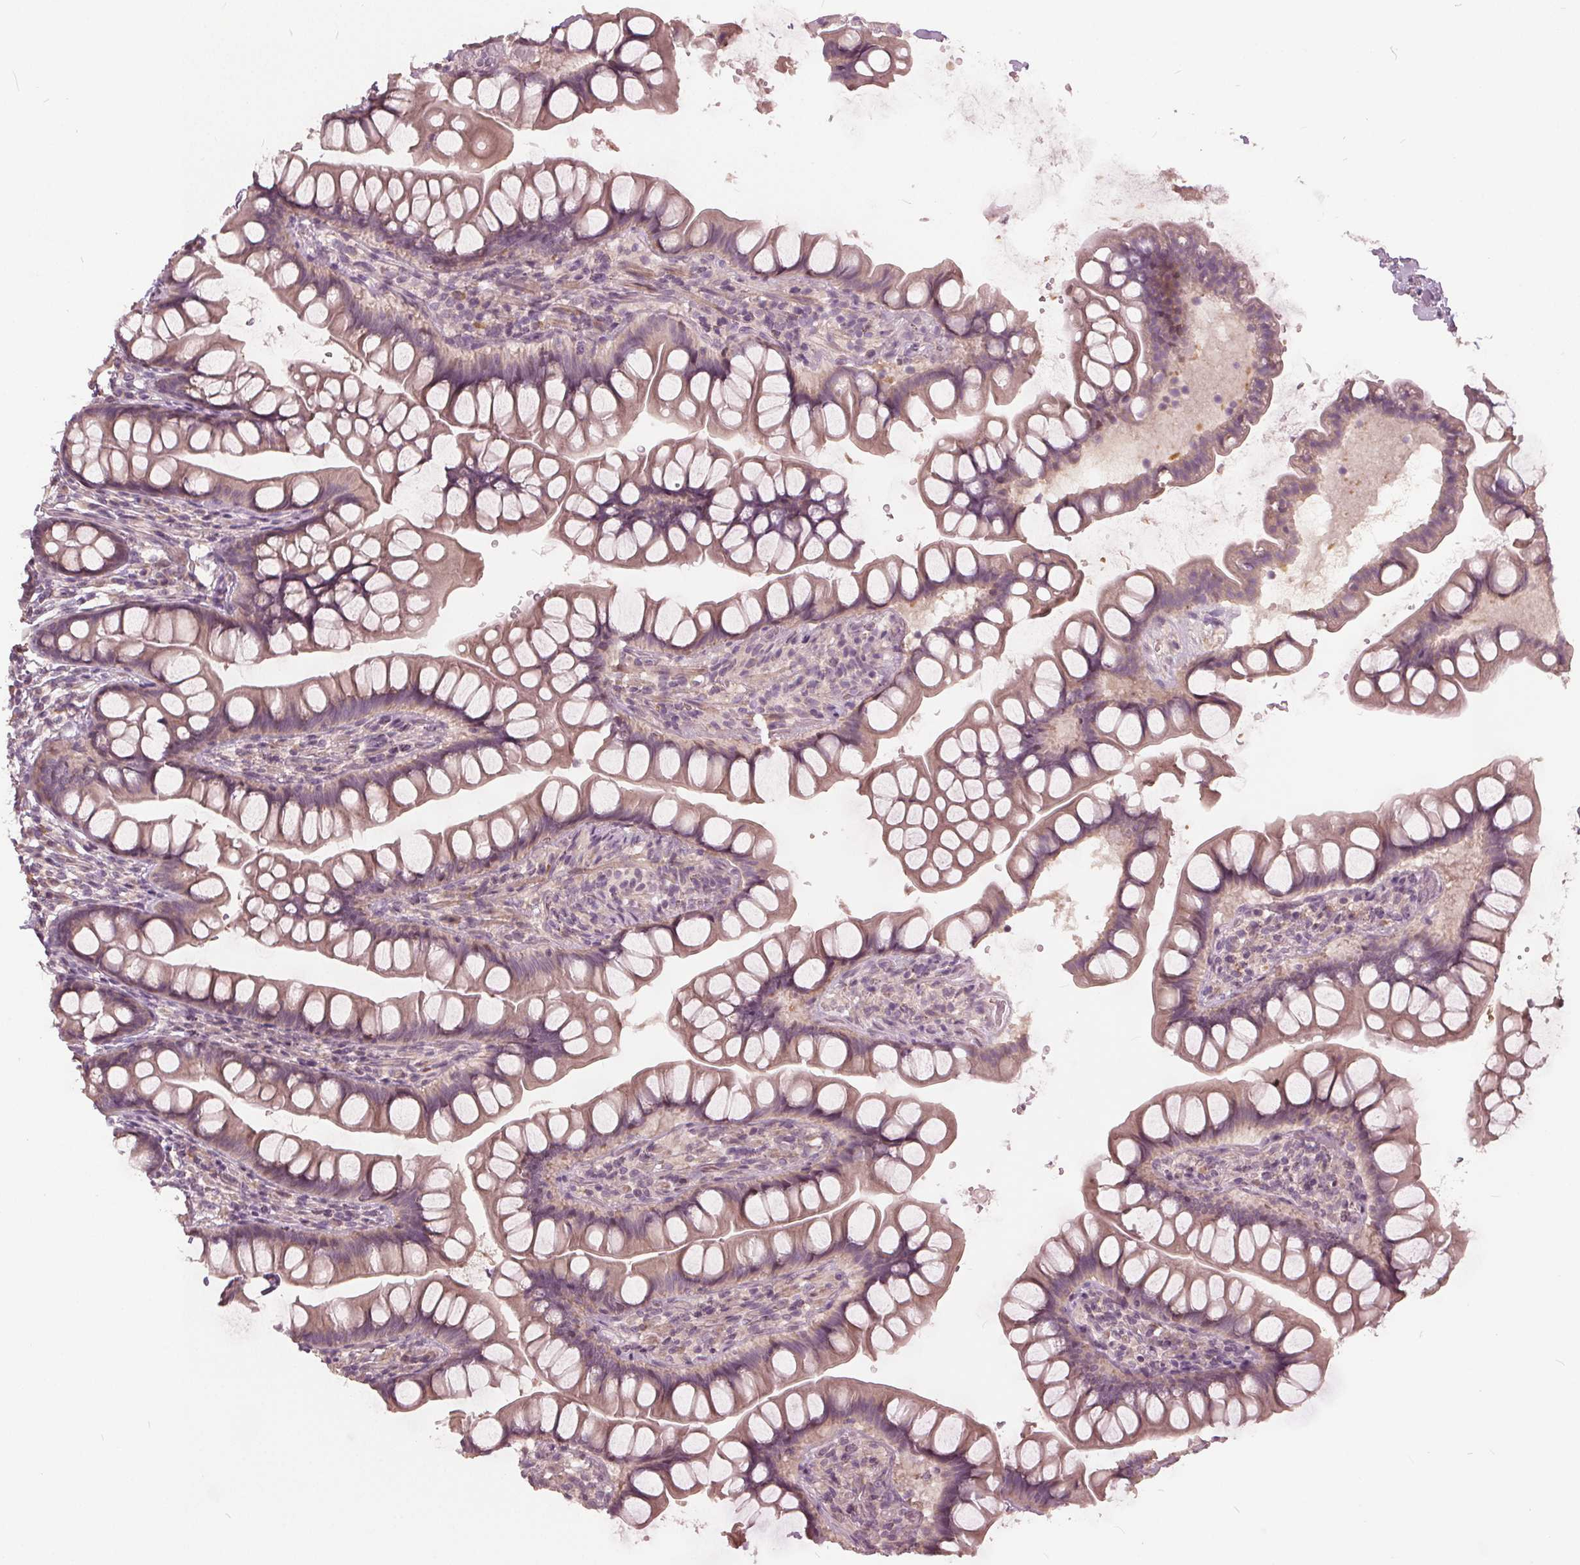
{"staining": {"intensity": "negative", "quantity": "none", "location": "none"}, "tissue": "small intestine", "cell_type": "Glandular cells", "image_type": "normal", "snomed": [{"axis": "morphology", "description": "Normal tissue, NOS"}, {"axis": "topography", "description": "Small intestine"}], "caption": "The micrograph exhibits no significant expression in glandular cells of small intestine. The staining is performed using DAB brown chromogen with nuclei counter-stained in using hematoxylin.", "gene": "KLK13", "patient": {"sex": "male", "age": 70}}